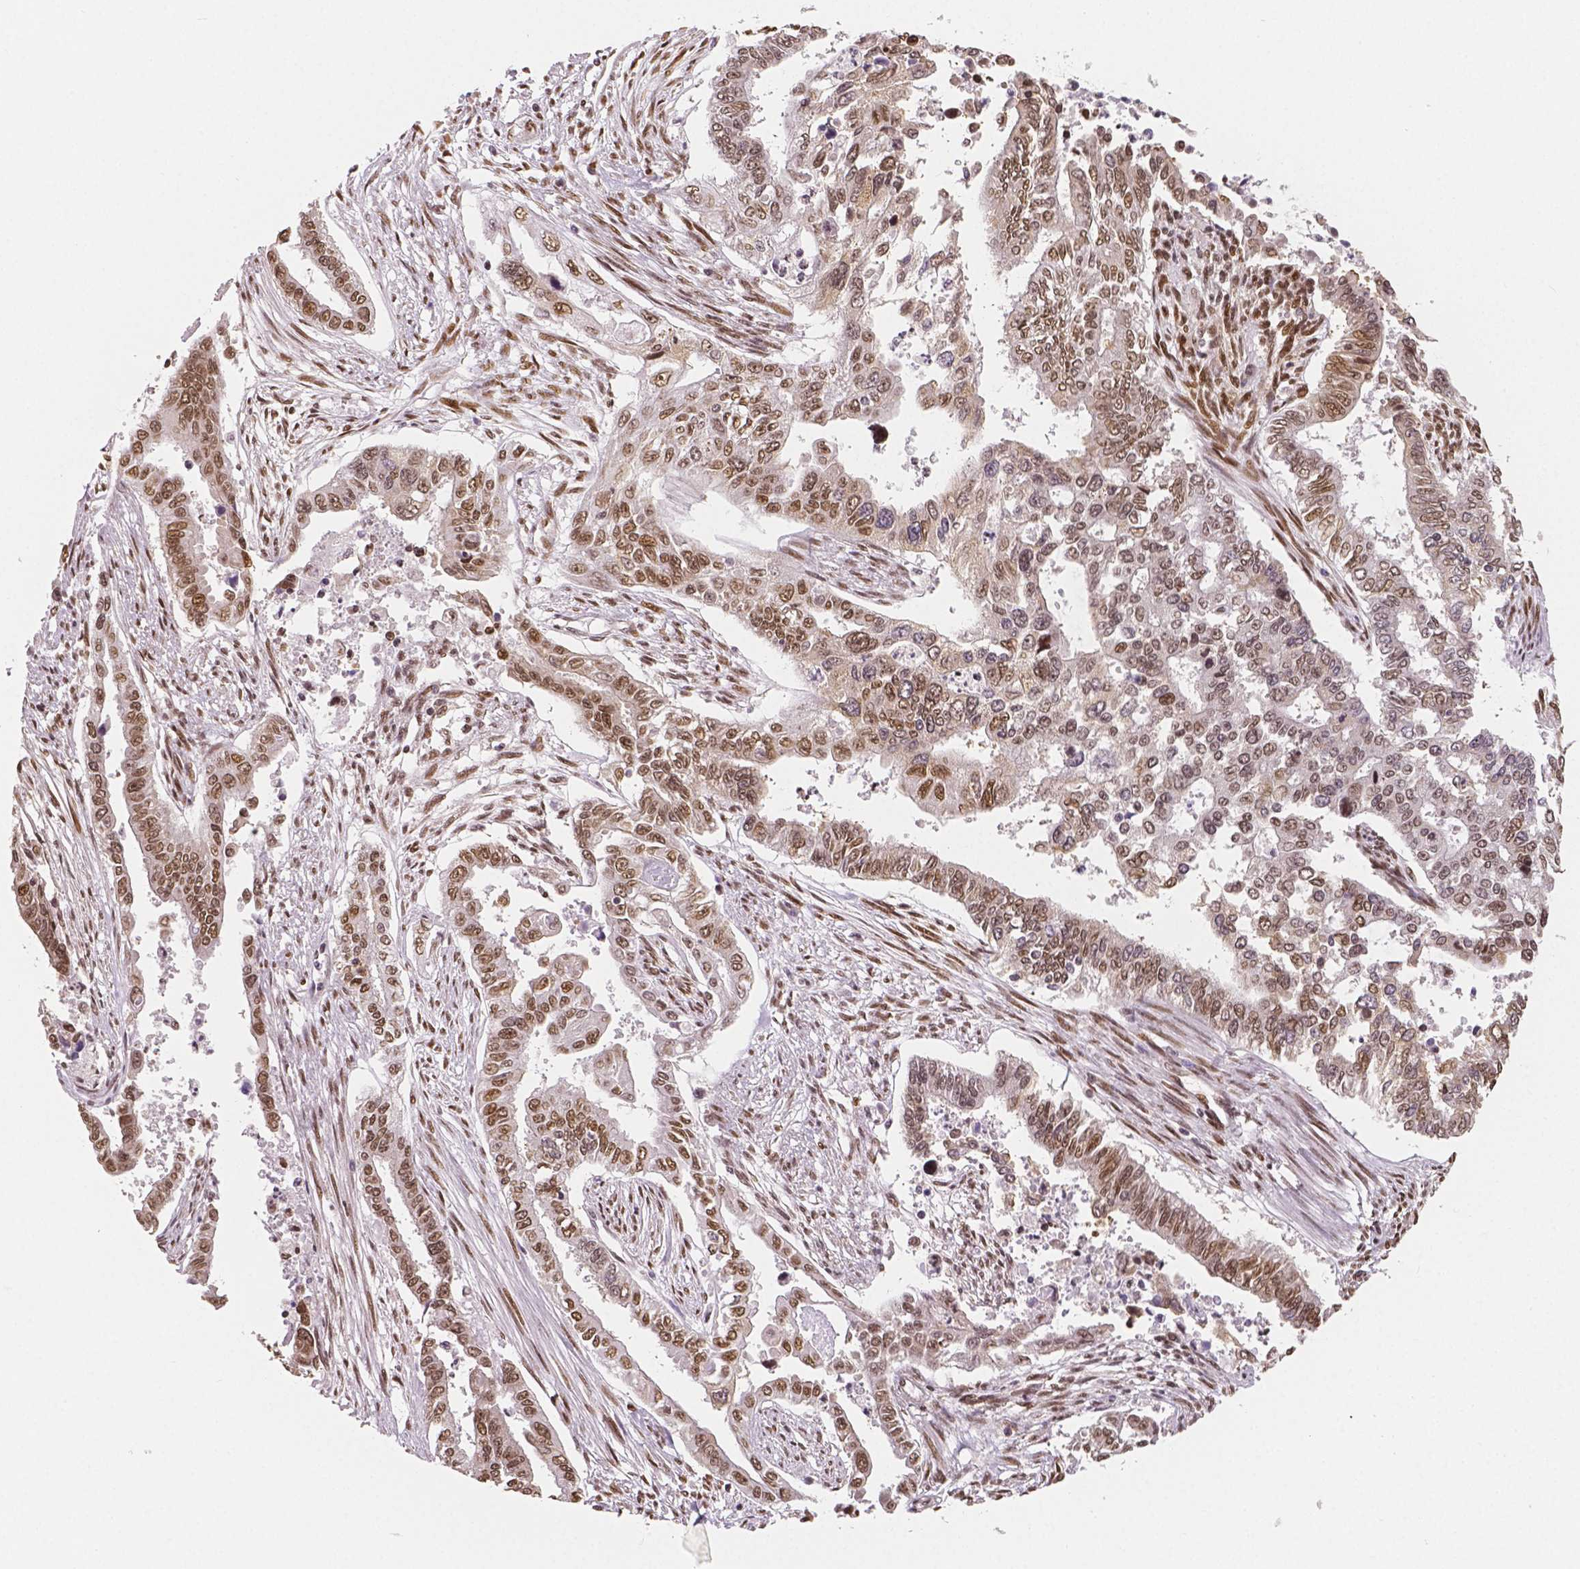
{"staining": {"intensity": "moderate", "quantity": ">75%", "location": "nuclear"}, "tissue": "endometrial cancer", "cell_type": "Tumor cells", "image_type": "cancer", "snomed": [{"axis": "morphology", "description": "Adenocarcinoma, NOS"}, {"axis": "topography", "description": "Uterus"}], "caption": "High-power microscopy captured an IHC histopathology image of endometrial cancer (adenocarcinoma), revealing moderate nuclear staining in approximately >75% of tumor cells.", "gene": "NUCKS1", "patient": {"sex": "female", "age": 59}}